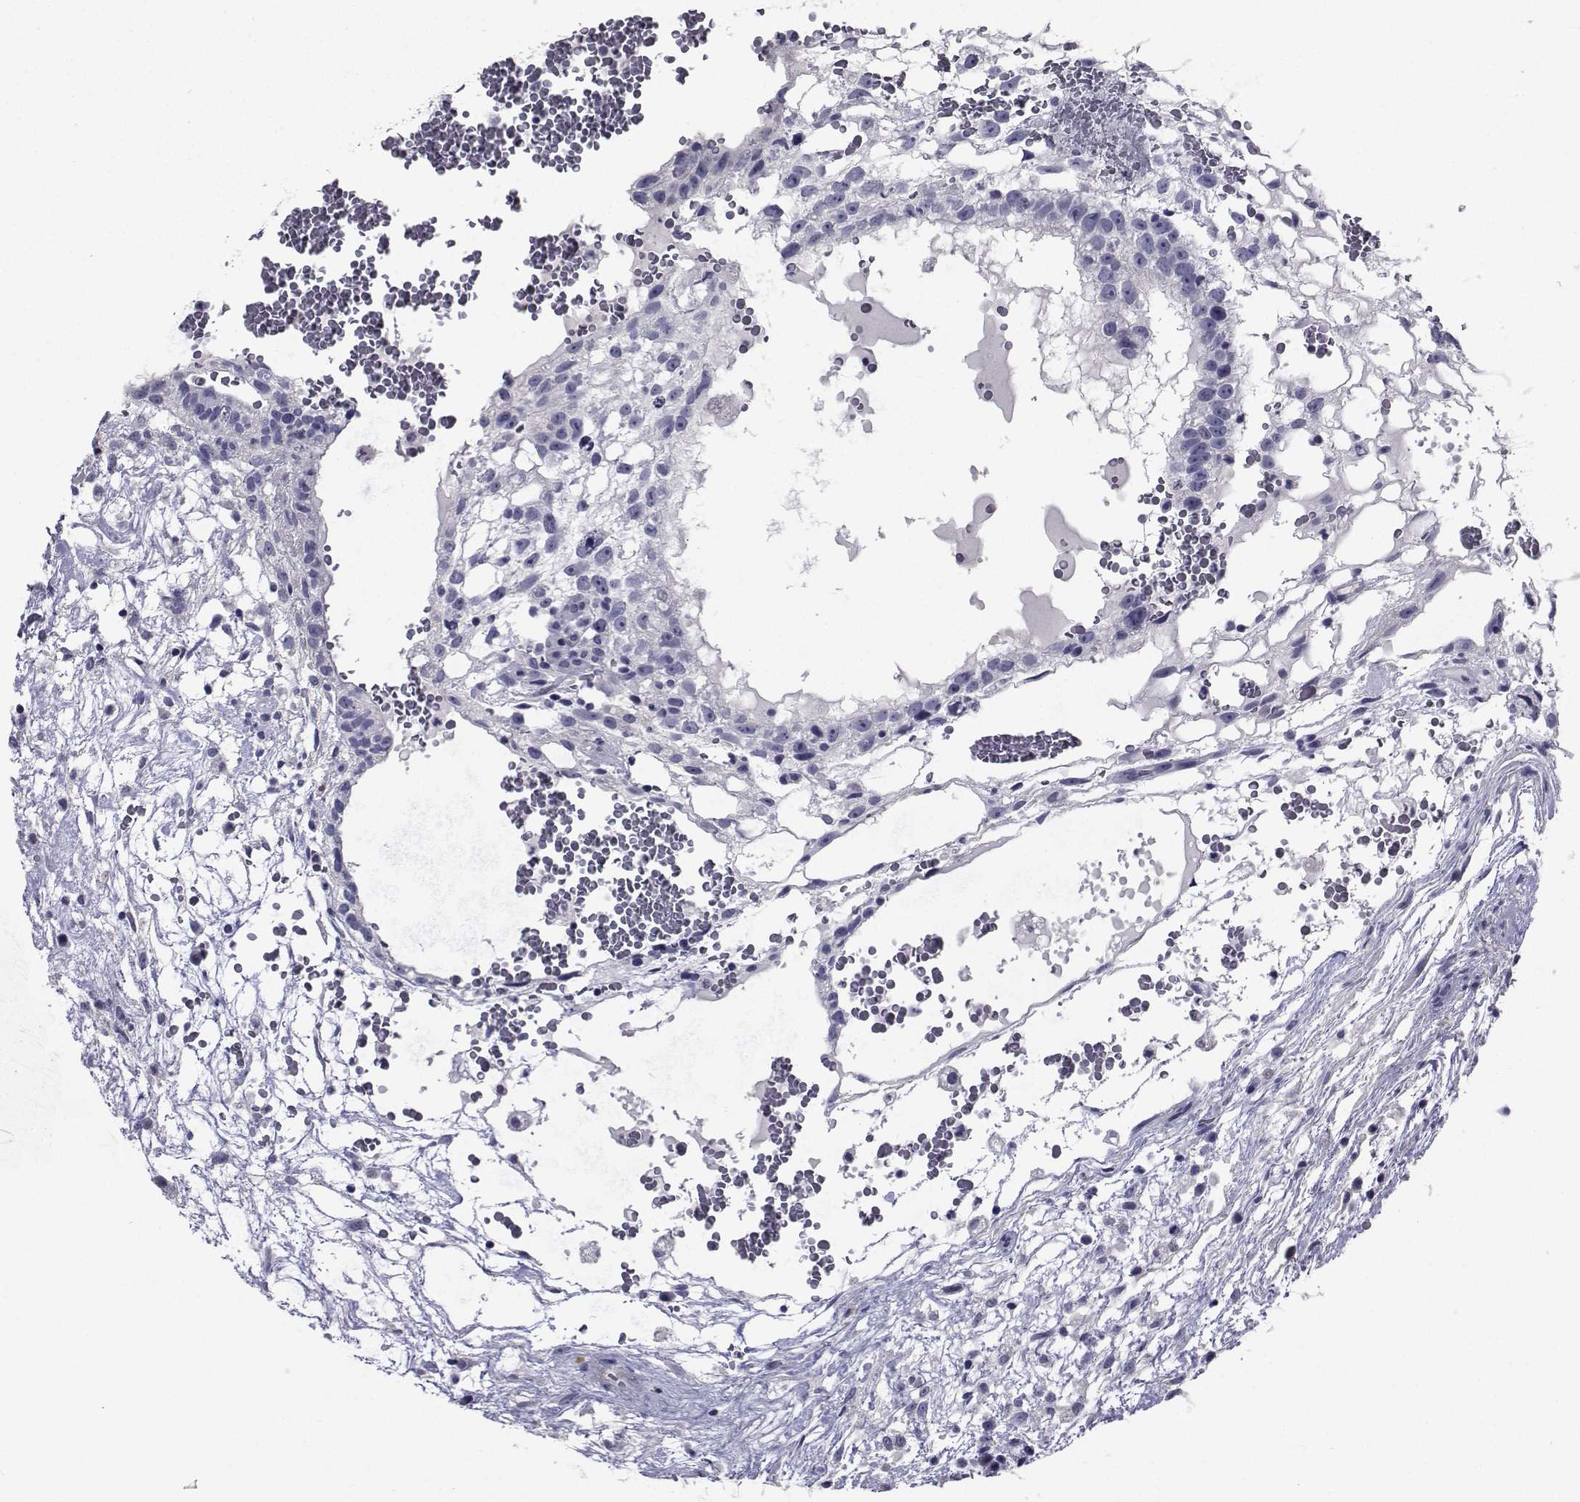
{"staining": {"intensity": "negative", "quantity": "none", "location": "none"}, "tissue": "testis cancer", "cell_type": "Tumor cells", "image_type": "cancer", "snomed": [{"axis": "morphology", "description": "Normal tissue, NOS"}, {"axis": "morphology", "description": "Carcinoma, Embryonal, NOS"}, {"axis": "topography", "description": "Testis"}], "caption": "The image shows no significant staining in tumor cells of testis embryonal carcinoma. (DAB (3,3'-diaminobenzidine) IHC visualized using brightfield microscopy, high magnification).", "gene": "CHRNA1", "patient": {"sex": "male", "age": 32}}